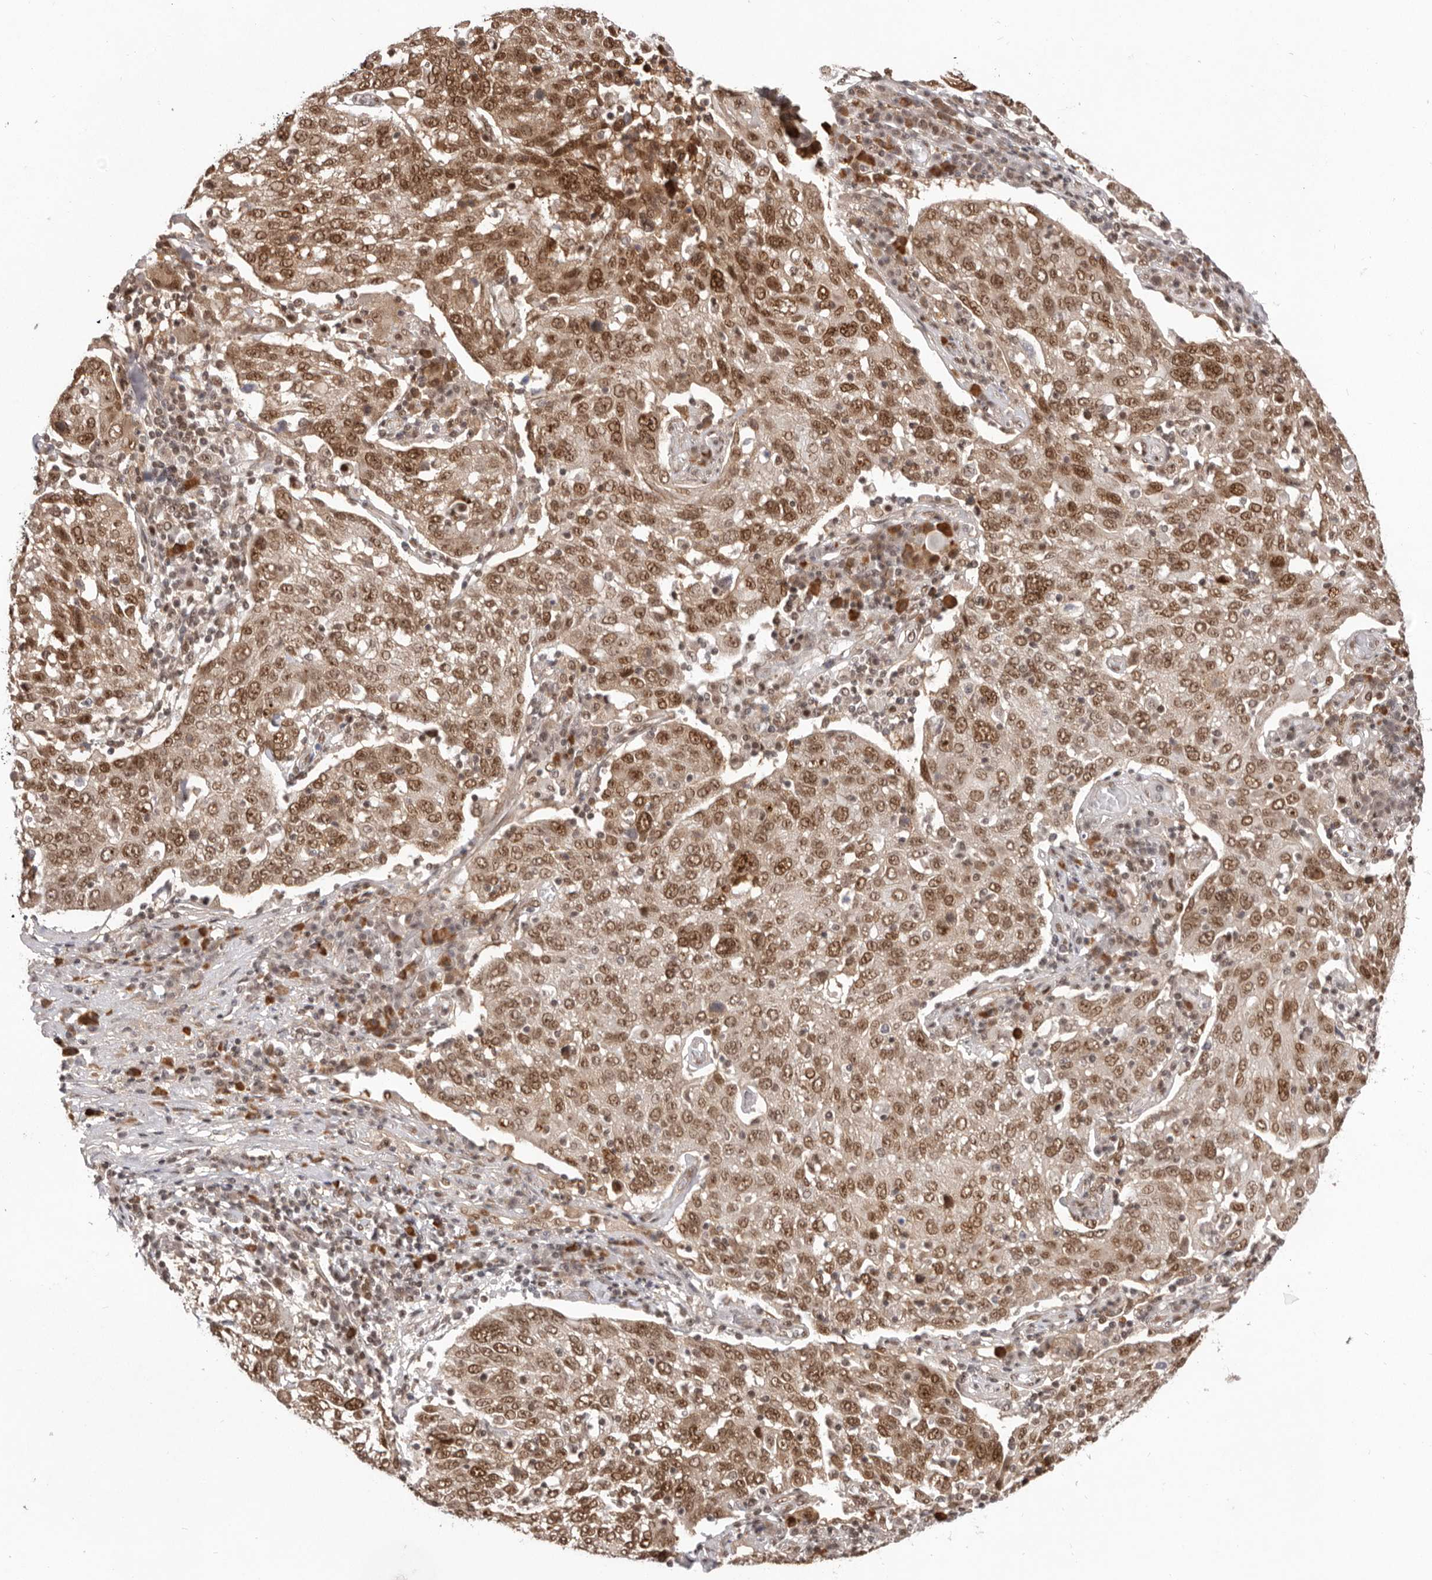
{"staining": {"intensity": "moderate", "quantity": ">75%", "location": "nuclear"}, "tissue": "lung cancer", "cell_type": "Tumor cells", "image_type": "cancer", "snomed": [{"axis": "morphology", "description": "Squamous cell carcinoma, NOS"}, {"axis": "topography", "description": "Lung"}], "caption": "Approximately >75% of tumor cells in human lung cancer exhibit moderate nuclear protein staining as visualized by brown immunohistochemical staining.", "gene": "CHTOP", "patient": {"sex": "male", "age": 65}}